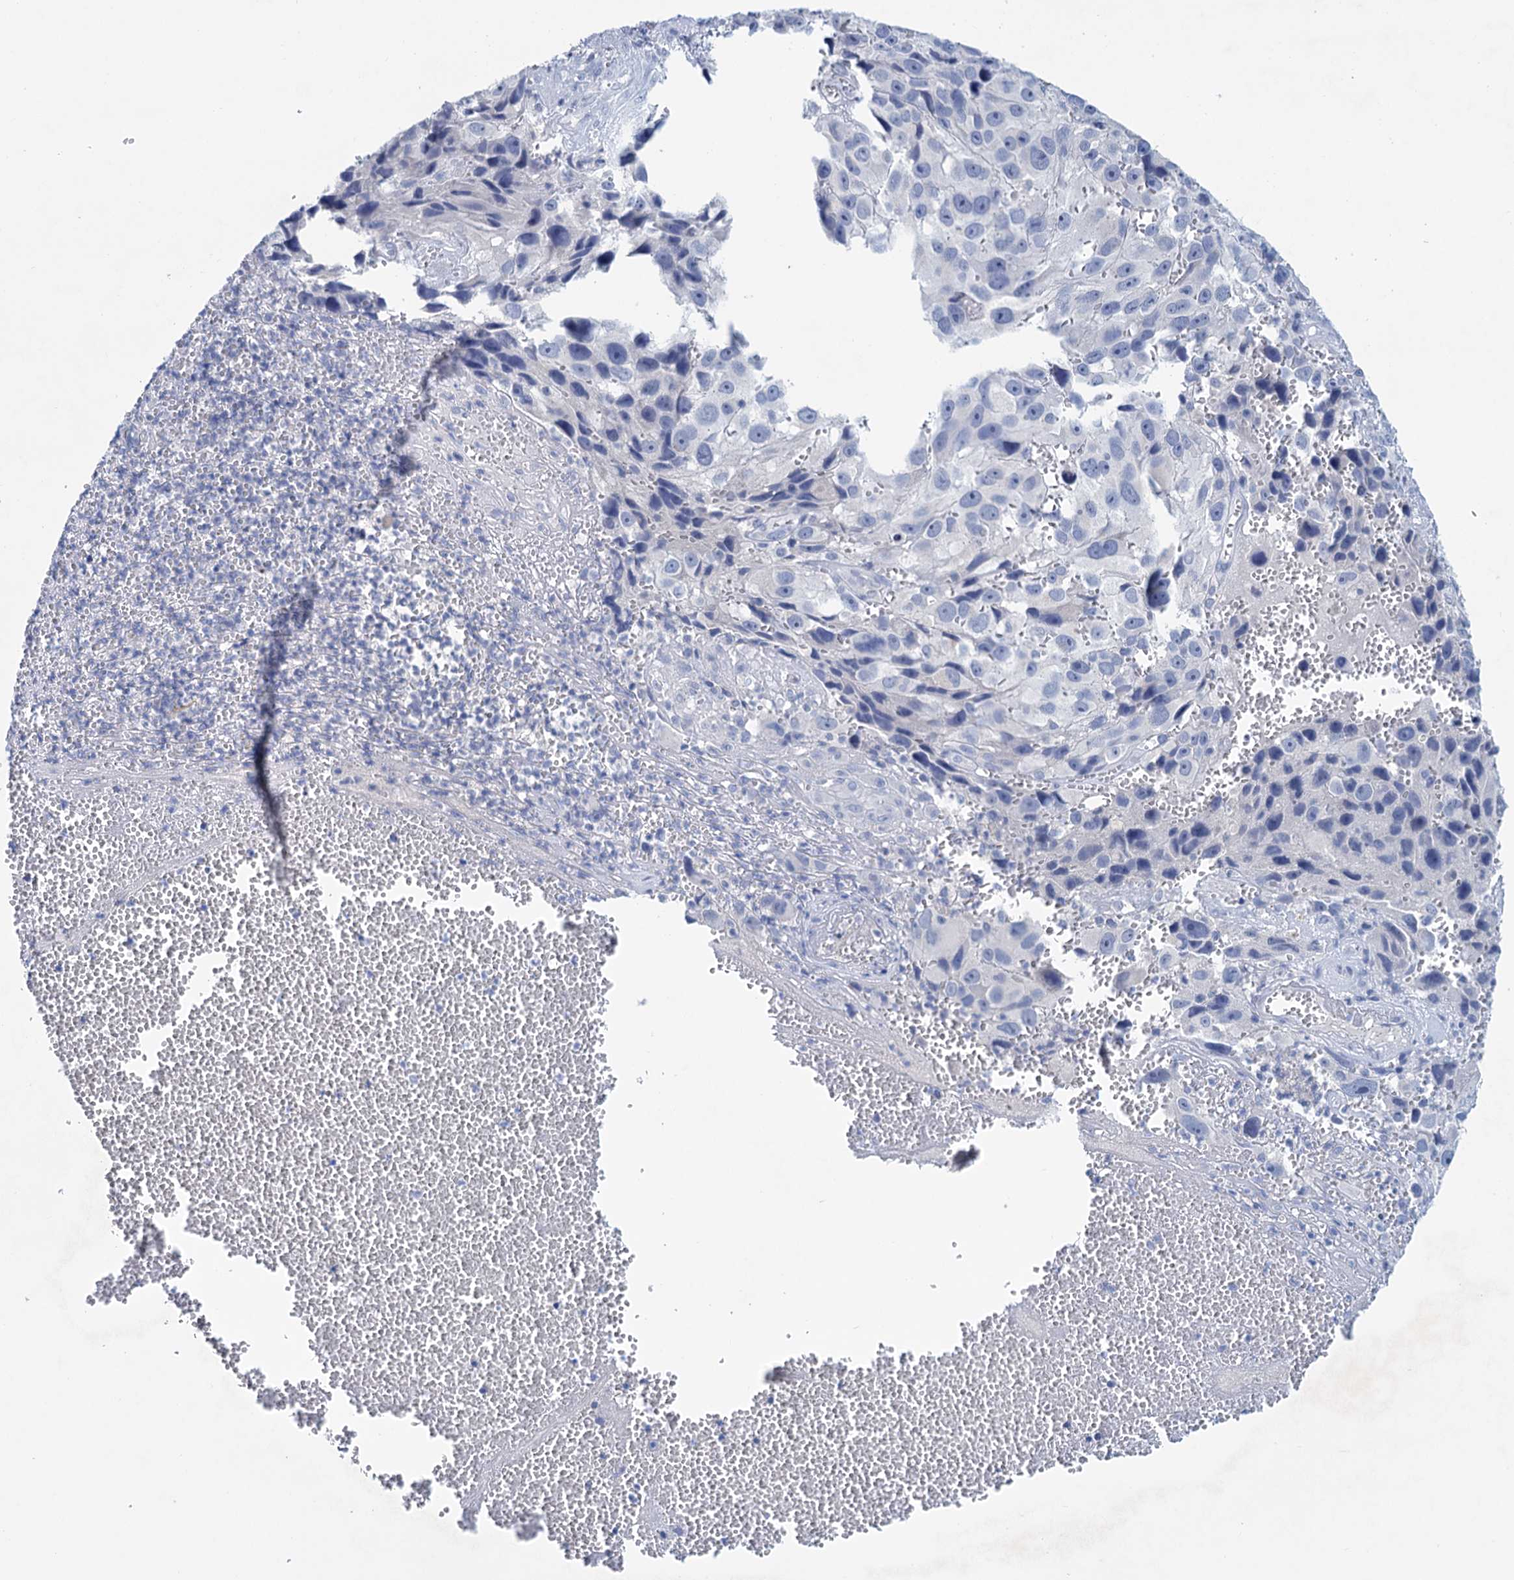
{"staining": {"intensity": "negative", "quantity": "none", "location": "none"}, "tissue": "melanoma", "cell_type": "Tumor cells", "image_type": "cancer", "snomed": [{"axis": "morphology", "description": "Malignant melanoma, NOS"}, {"axis": "topography", "description": "Skin"}], "caption": "The micrograph reveals no significant expression in tumor cells of malignant melanoma.", "gene": "MYOZ3", "patient": {"sex": "male", "age": 84}}